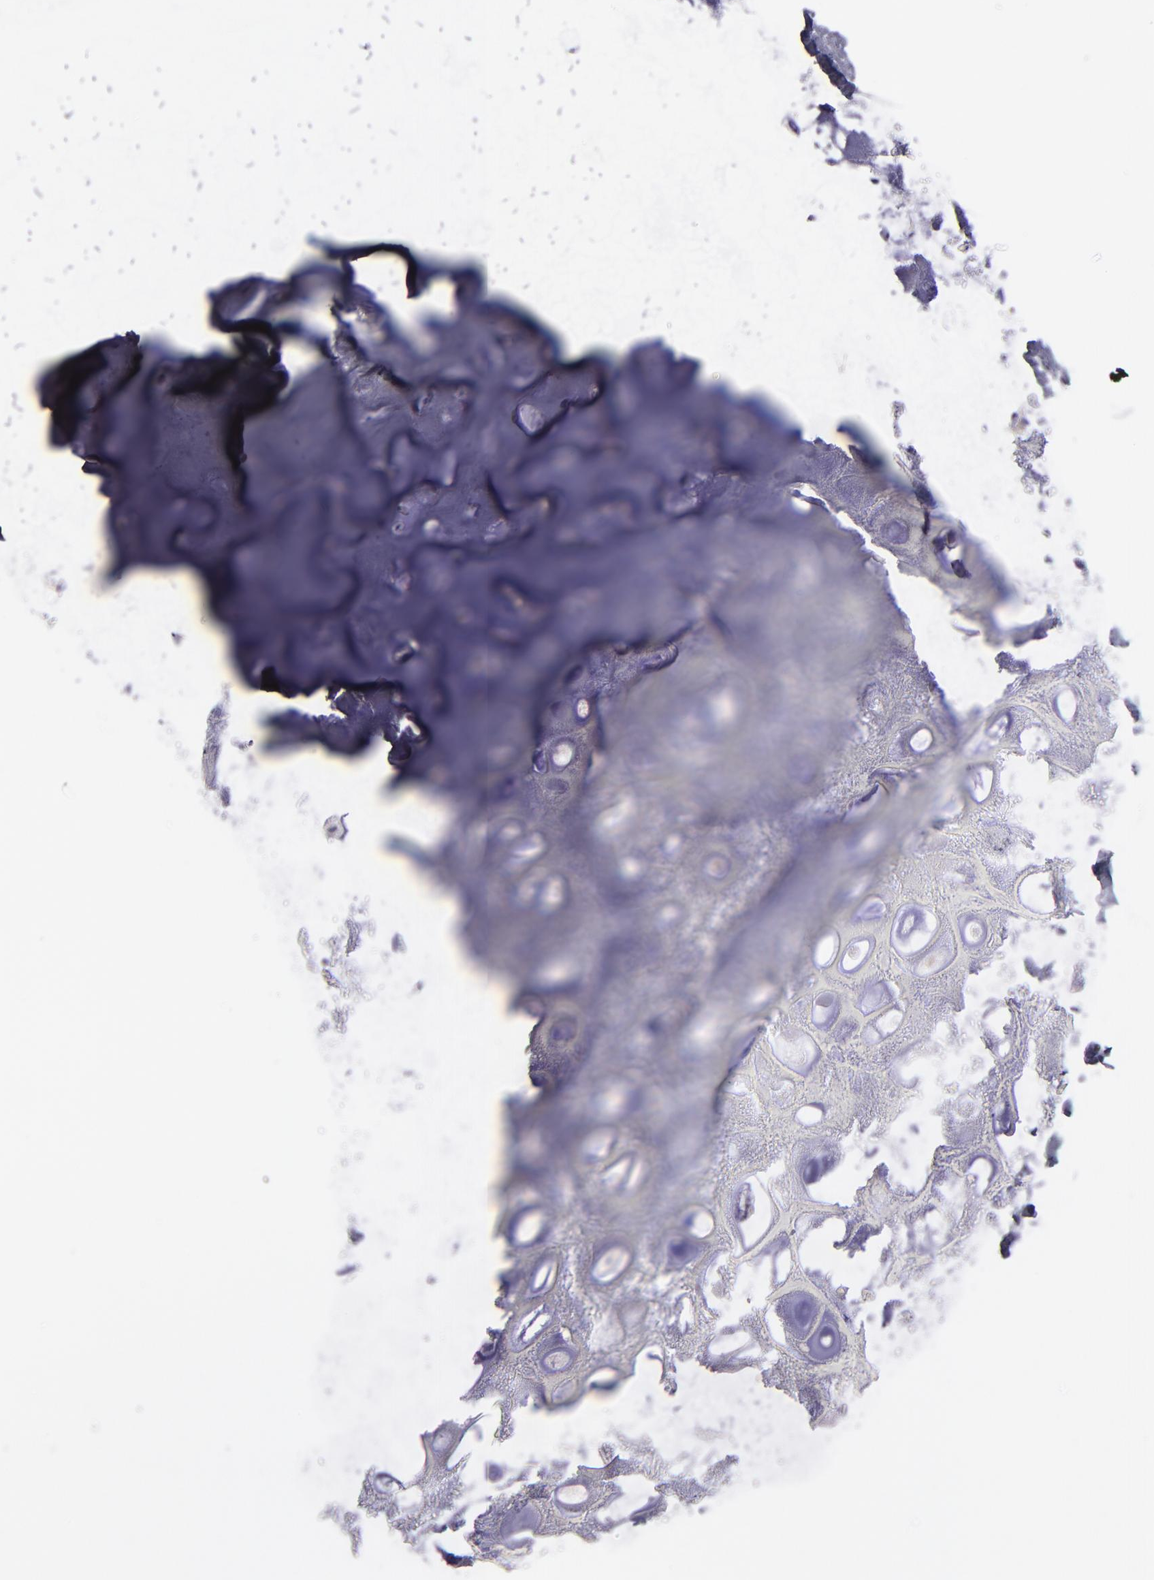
{"staining": {"intensity": "moderate", "quantity": ">75%", "location": "cytoplasmic/membranous"}, "tissue": "nasopharynx", "cell_type": "Respiratory epithelial cells", "image_type": "normal", "snomed": [{"axis": "morphology", "description": "Normal tissue, NOS"}, {"axis": "topography", "description": "Nasopharynx"}], "caption": "Immunohistochemical staining of benign human nasopharynx shows >75% levels of moderate cytoplasmic/membranous protein staining in about >75% of respiratory epithelial cells. (Brightfield microscopy of DAB IHC at high magnification).", "gene": "IRF8", "patient": {"sex": "male", "age": 56}}